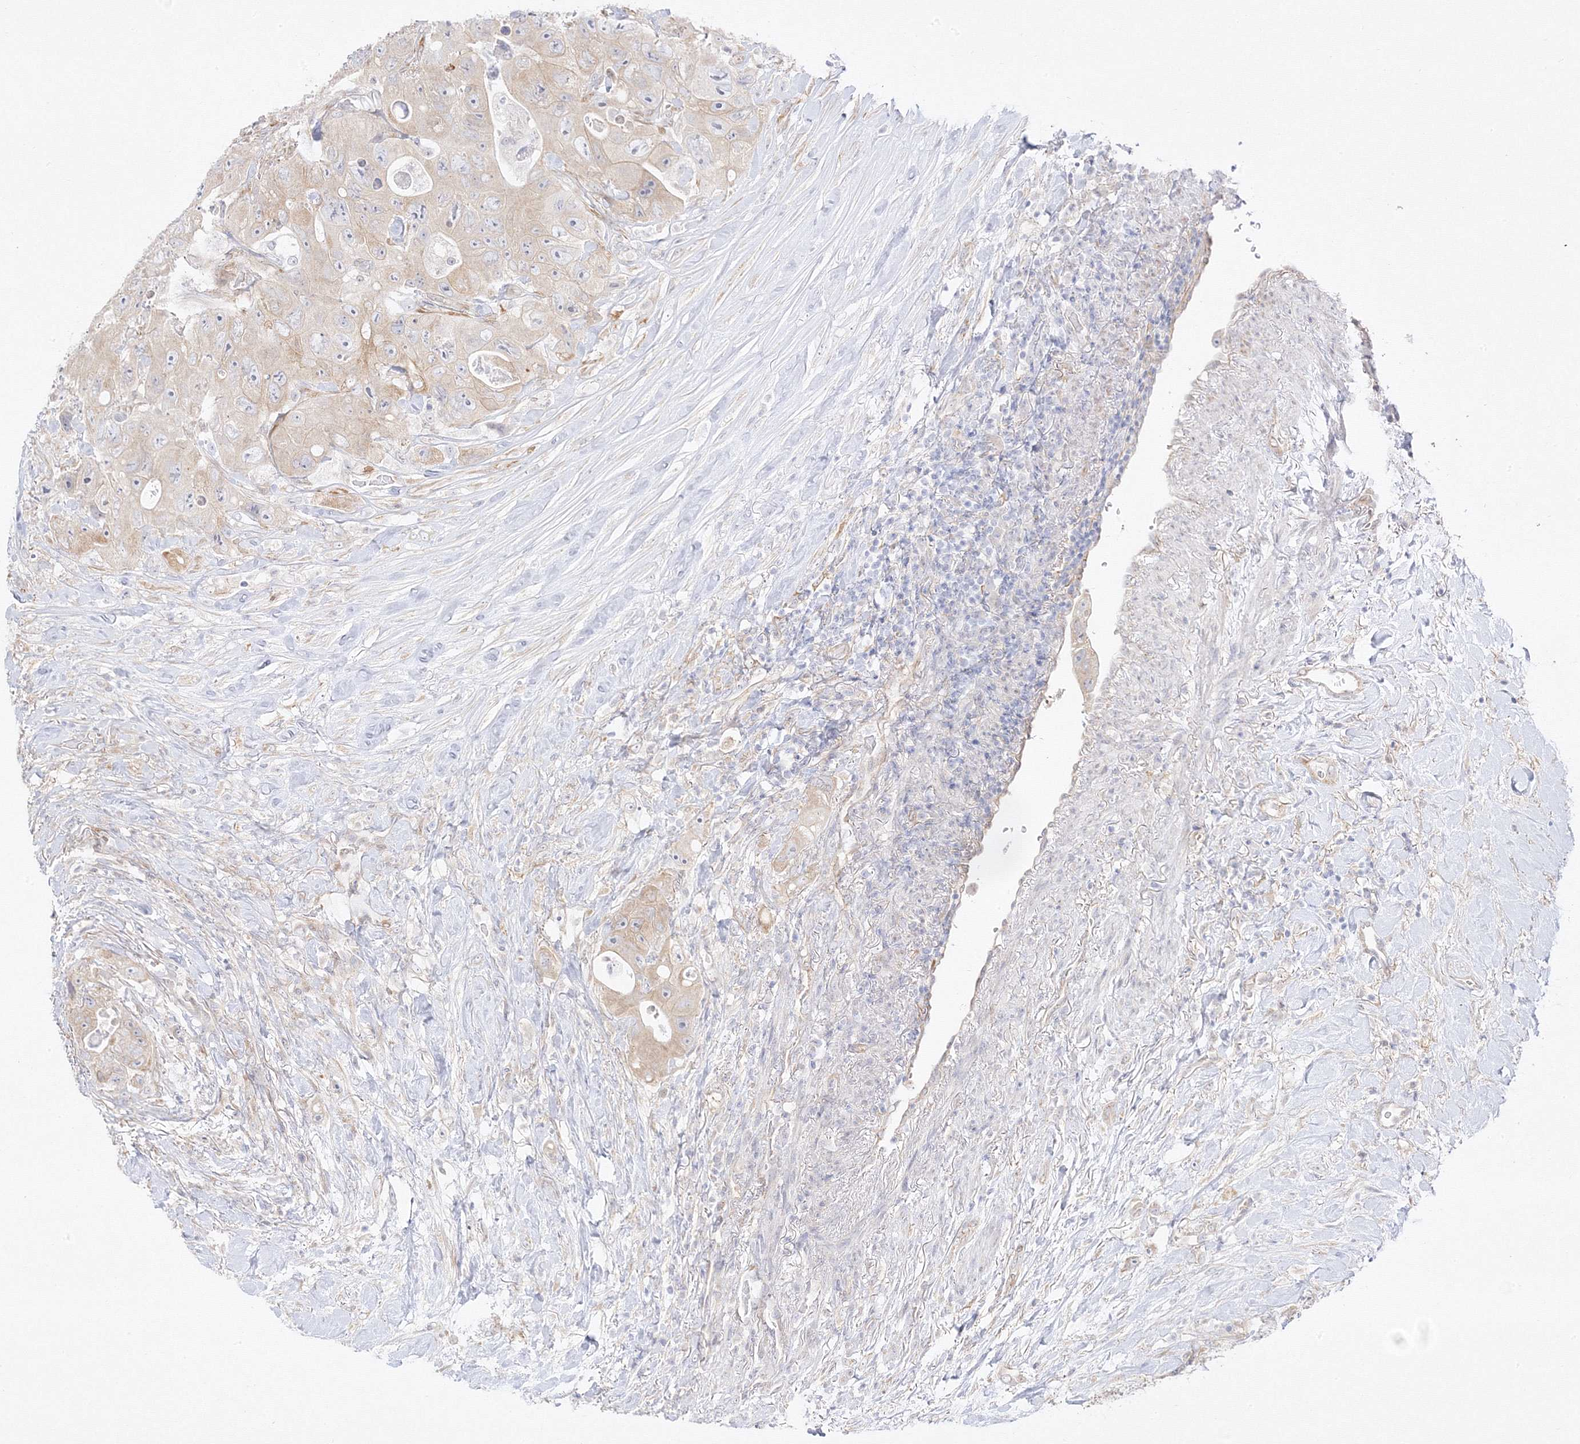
{"staining": {"intensity": "weak", "quantity": ">75%", "location": "cytoplasmic/membranous"}, "tissue": "colorectal cancer", "cell_type": "Tumor cells", "image_type": "cancer", "snomed": [{"axis": "morphology", "description": "Adenocarcinoma, NOS"}, {"axis": "topography", "description": "Colon"}], "caption": "Colorectal cancer (adenocarcinoma) tissue exhibits weak cytoplasmic/membranous positivity in about >75% of tumor cells, visualized by immunohistochemistry.", "gene": "C2CD2", "patient": {"sex": "female", "age": 46}}